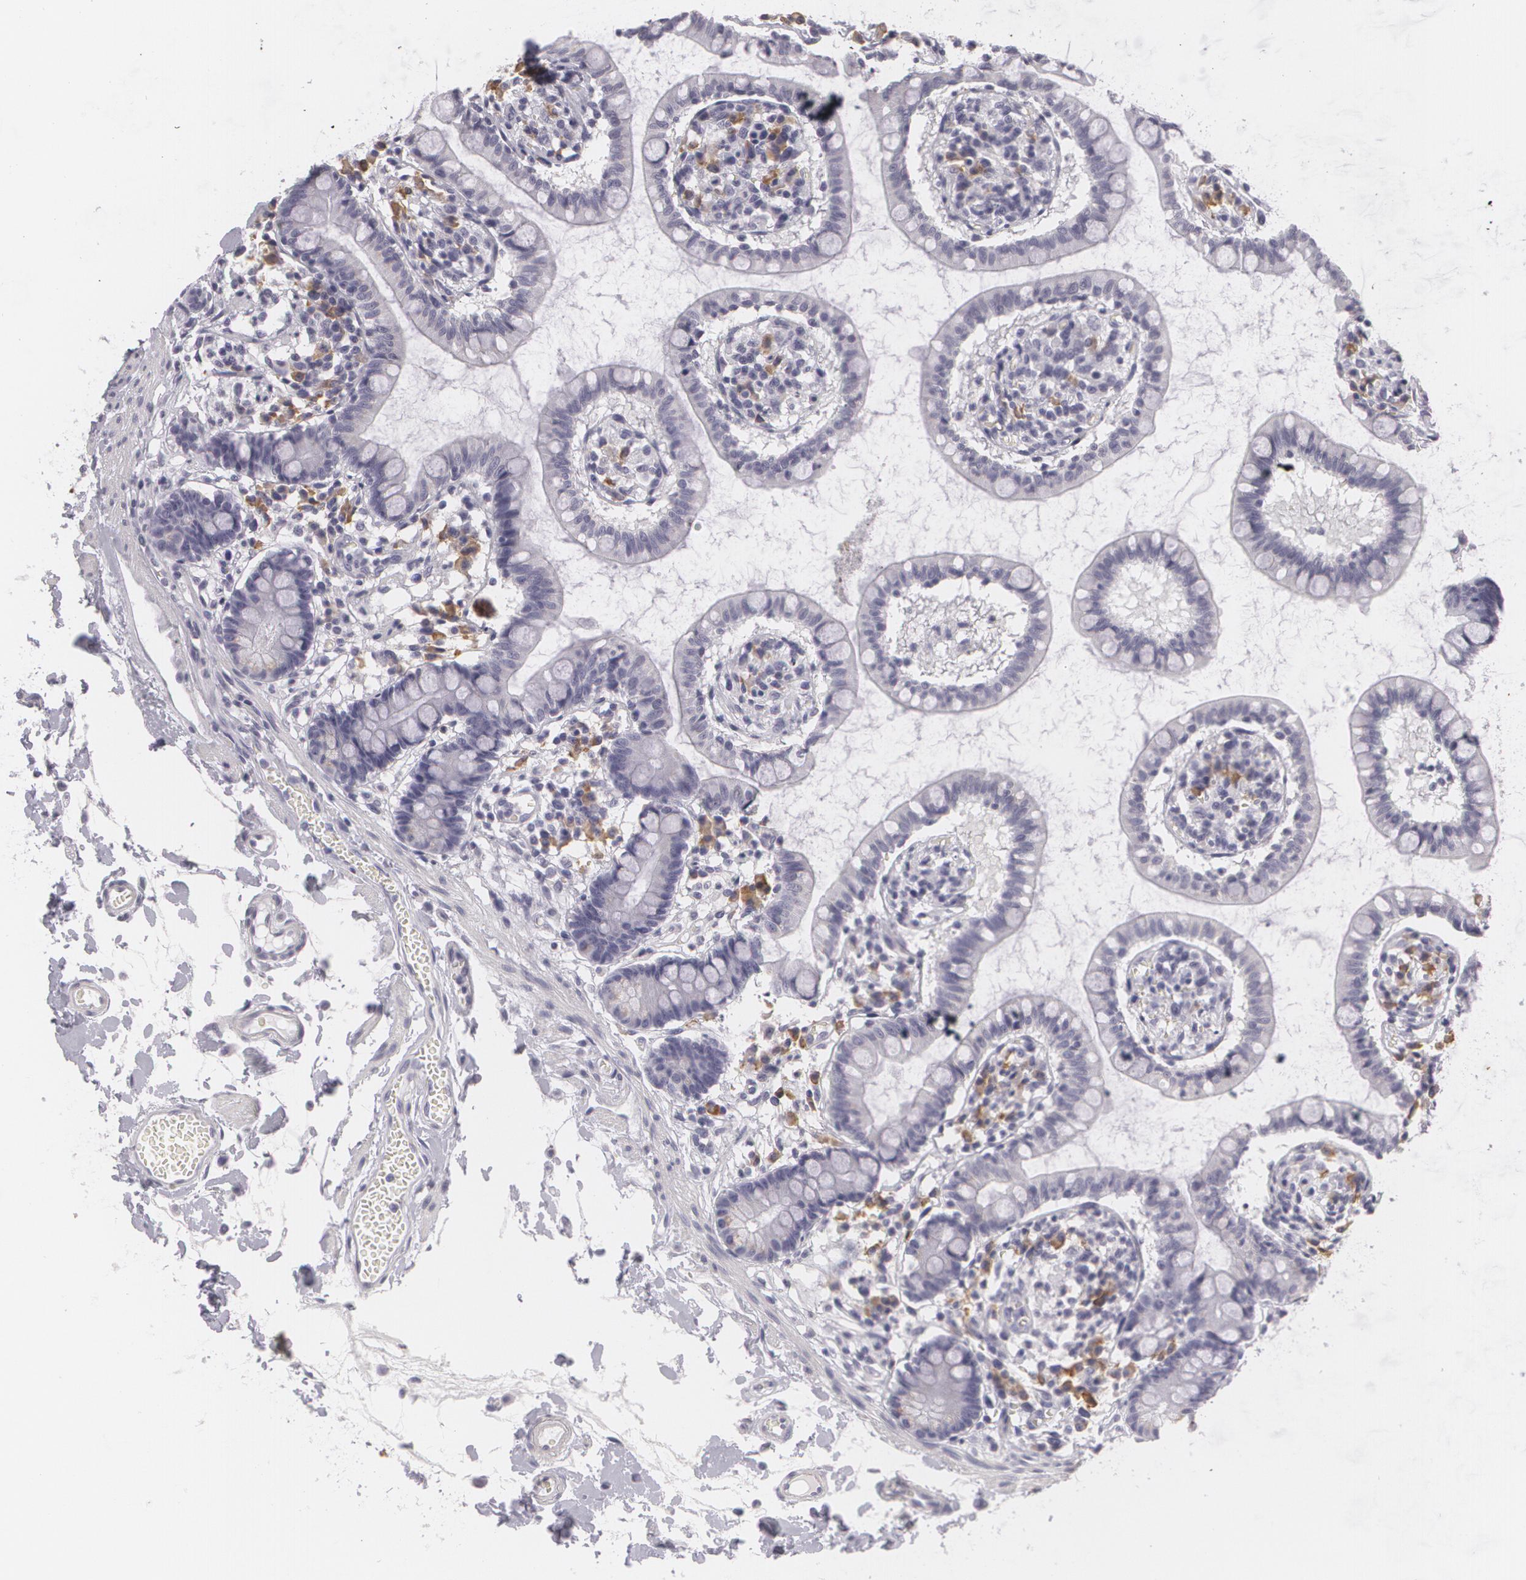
{"staining": {"intensity": "negative", "quantity": "none", "location": "none"}, "tissue": "small intestine", "cell_type": "Glandular cells", "image_type": "normal", "snomed": [{"axis": "morphology", "description": "Normal tissue, NOS"}, {"axis": "topography", "description": "Small intestine"}], "caption": "The IHC photomicrograph has no significant staining in glandular cells of small intestine.", "gene": "MAP2", "patient": {"sex": "female", "age": 61}}